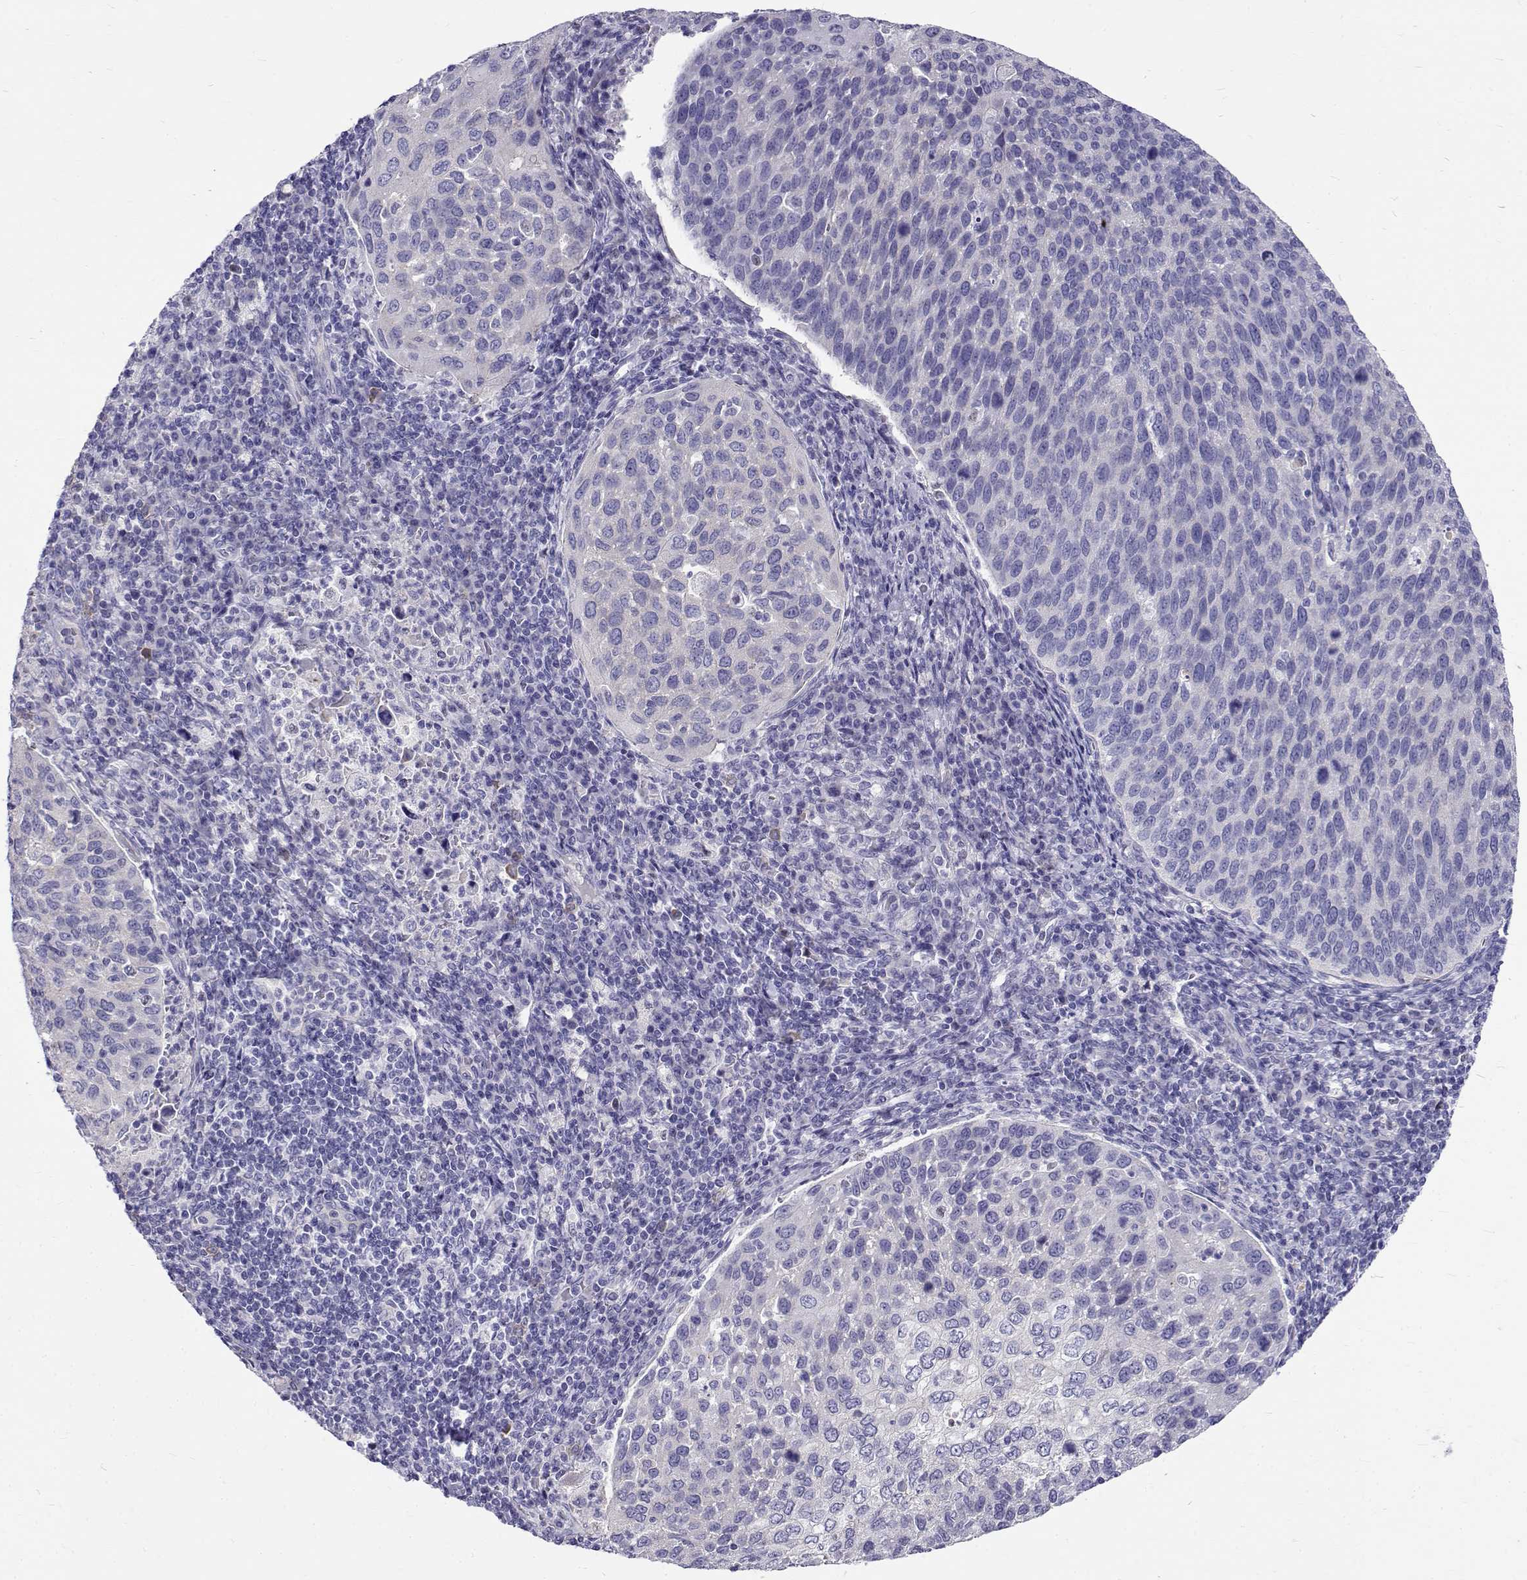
{"staining": {"intensity": "negative", "quantity": "none", "location": "none"}, "tissue": "cervical cancer", "cell_type": "Tumor cells", "image_type": "cancer", "snomed": [{"axis": "morphology", "description": "Squamous cell carcinoma, NOS"}, {"axis": "topography", "description": "Cervix"}], "caption": "Immunohistochemical staining of cervical cancer reveals no significant expression in tumor cells.", "gene": "IGSF1", "patient": {"sex": "female", "age": 54}}